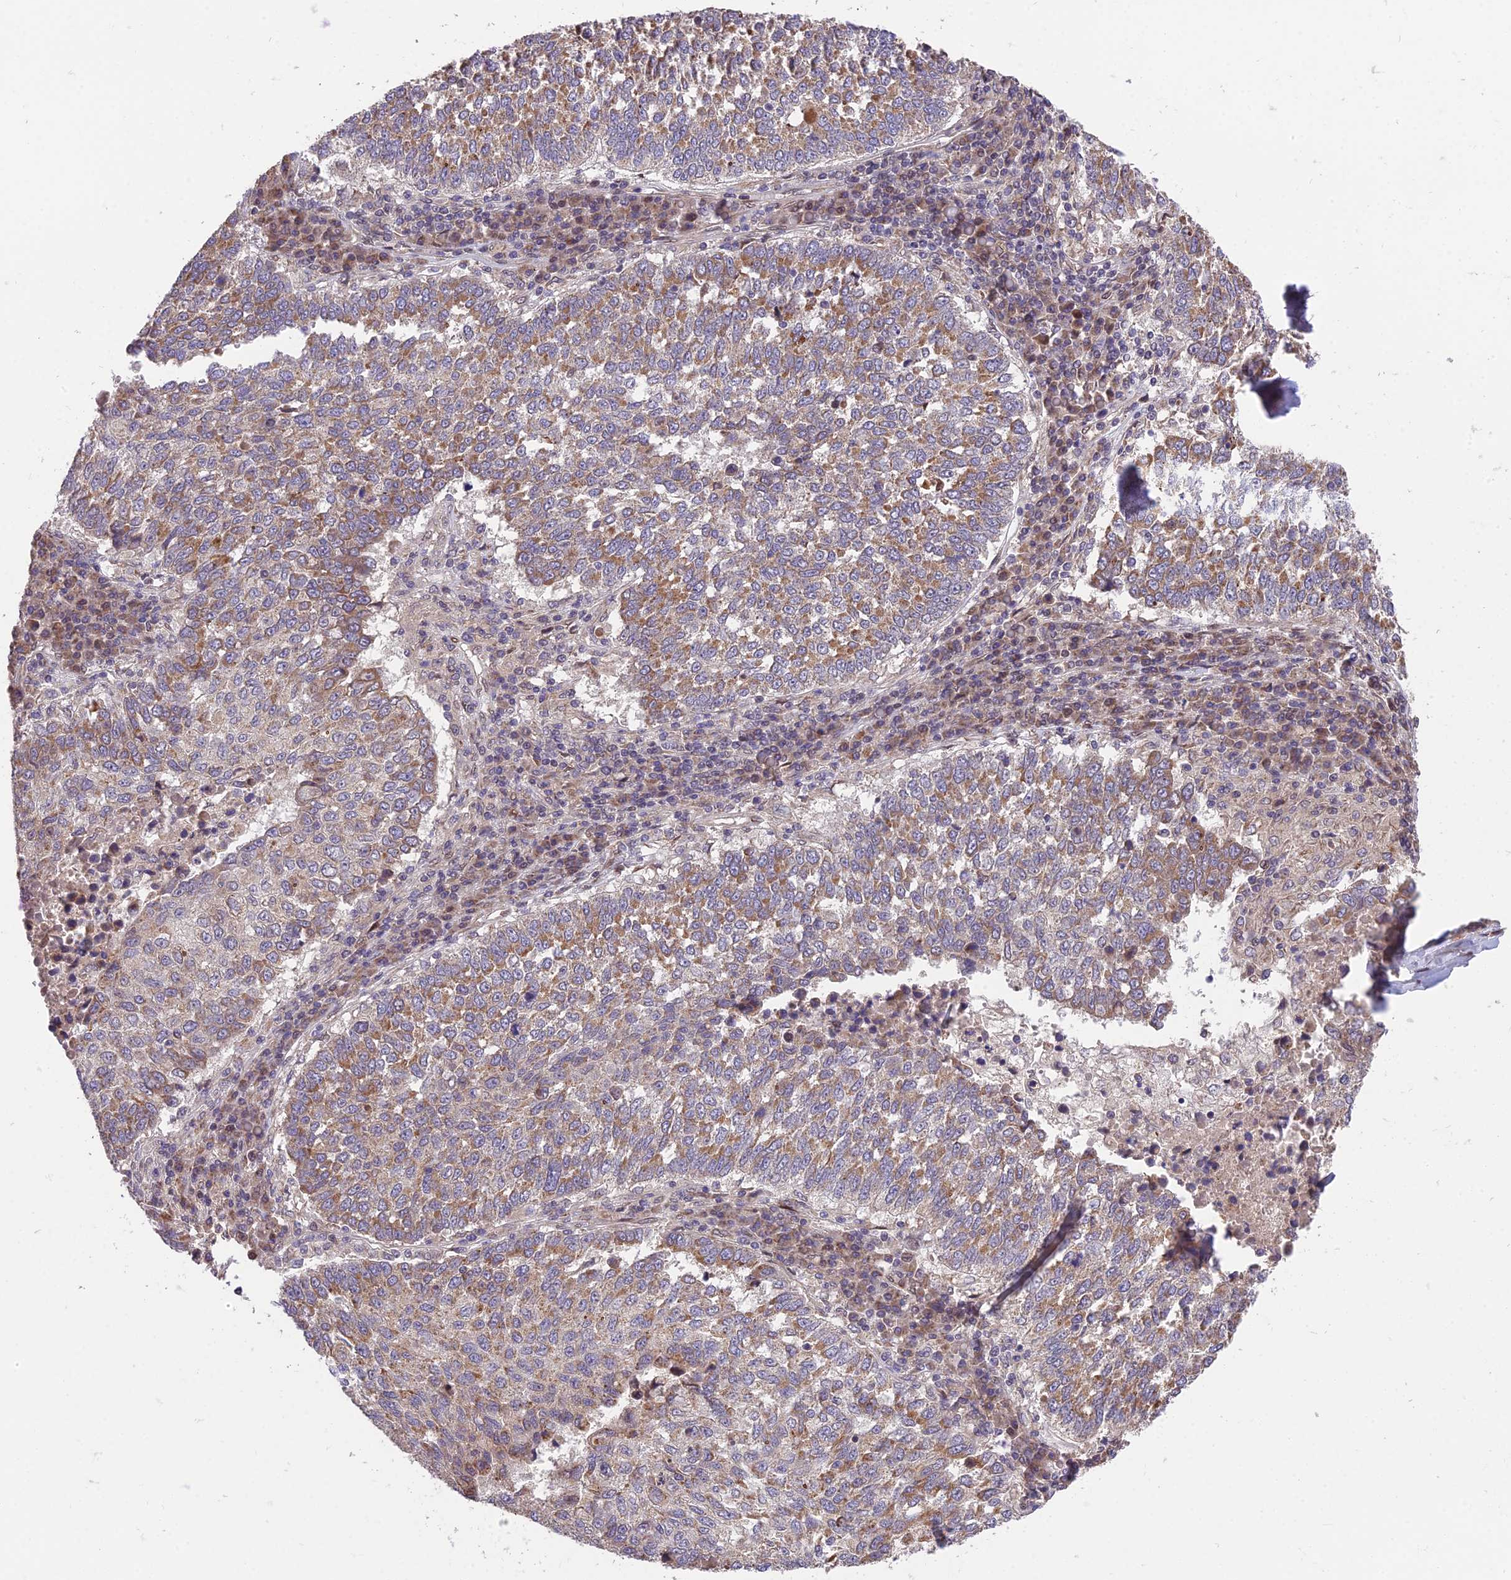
{"staining": {"intensity": "moderate", "quantity": ">75%", "location": "cytoplasmic/membranous"}, "tissue": "lung cancer", "cell_type": "Tumor cells", "image_type": "cancer", "snomed": [{"axis": "morphology", "description": "Squamous cell carcinoma, NOS"}, {"axis": "topography", "description": "Lung"}], "caption": "Protein staining shows moderate cytoplasmic/membranous expression in approximately >75% of tumor cells in lung squamous cell carcinoma.", "gene": "CYP2R1", "patient": {"sex": "male", "age": 73}}